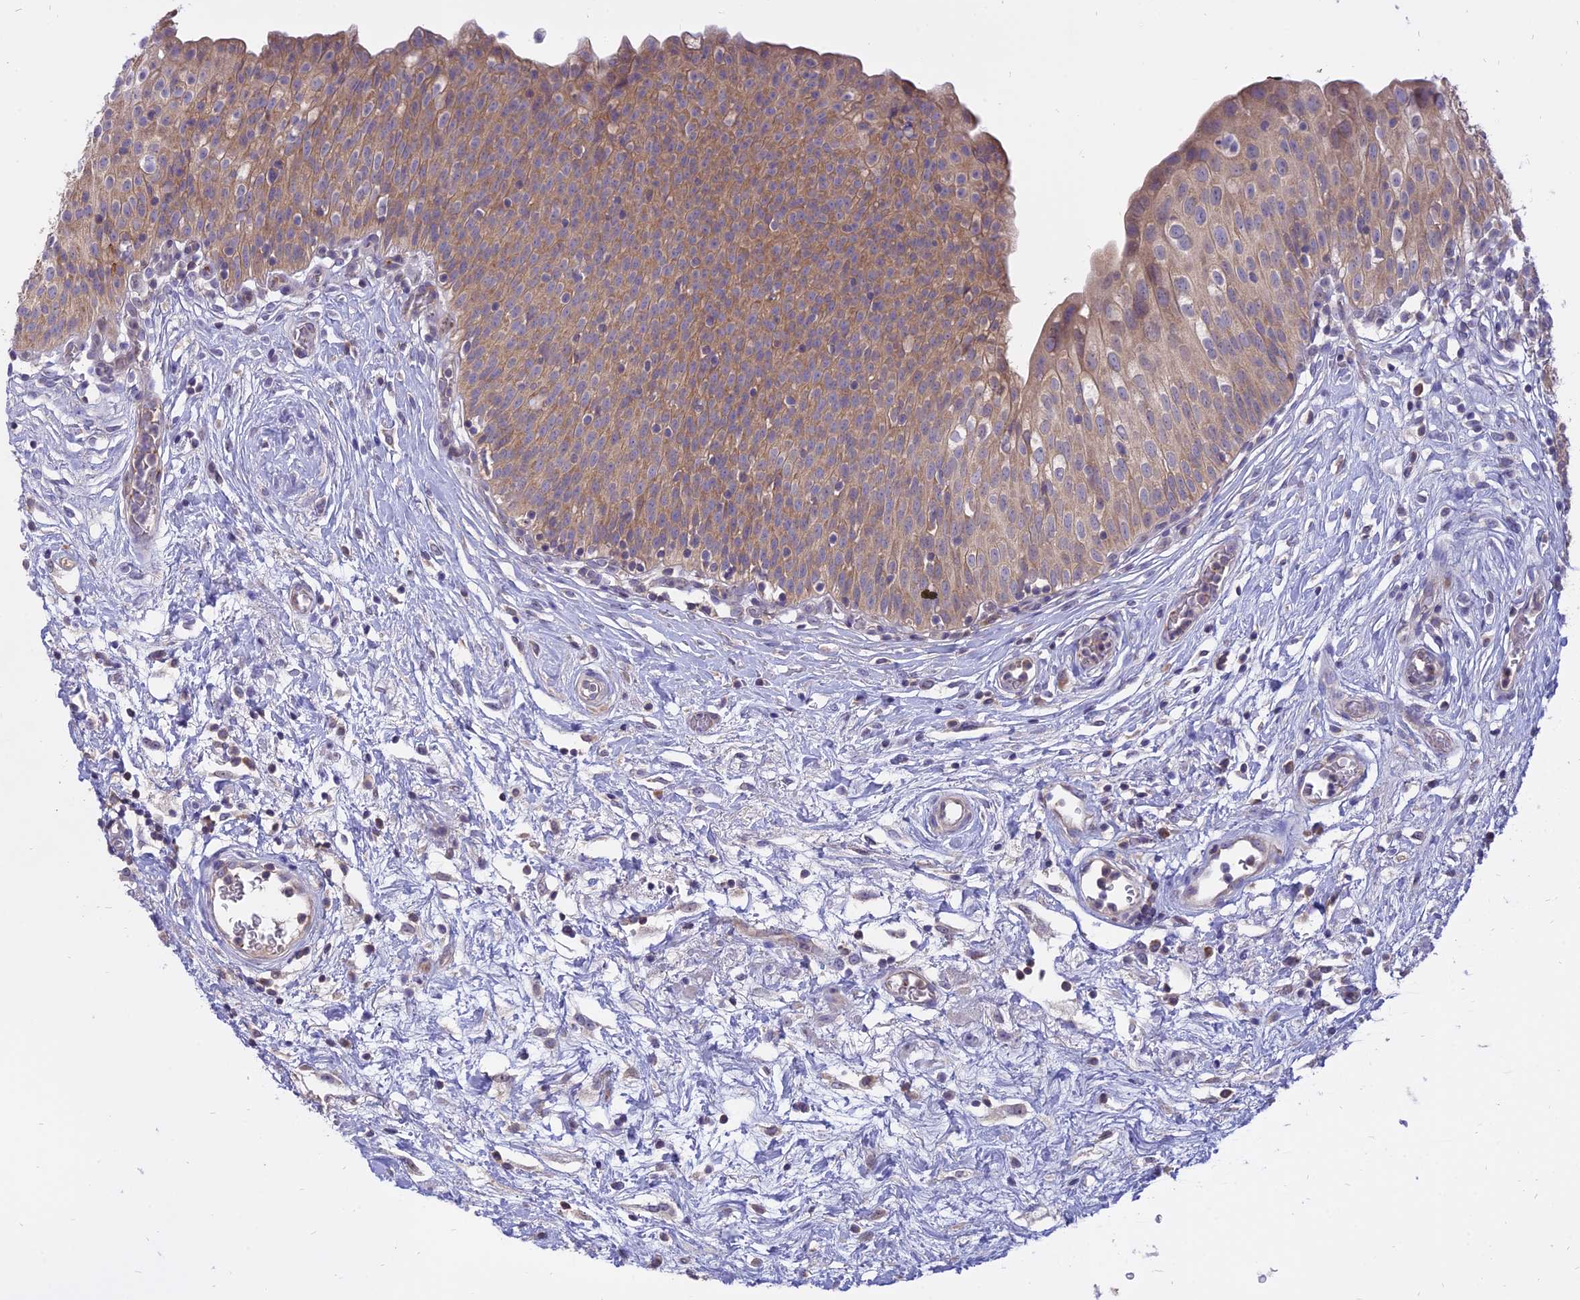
{"staining": {"intensity": "moderate", "quantity": ">75%", "location": "cytoplasmic/membranous"}, "tissue": "urinary bladder", "cell_type": "Urothelial cells", "image_type": "normal", "snomed": [{"axis": "morphology", "description": "Normal tissue, NOS"}, {"axis": "topography", "description": "Urinary bladder"}], "caption": "Immunohistochemistry (IHC) micrograph of normal urinary bladder: human urinary bladder stained using immunohistochemistry shows medium levels of moderate protein expression localized specifically in the cytoplasmic/membranous of urothelial cells, appearing as a cytoplasmic/membranous brown color.", "gene": "IL21R", "patient": {"sex": "male", "age": 55}}